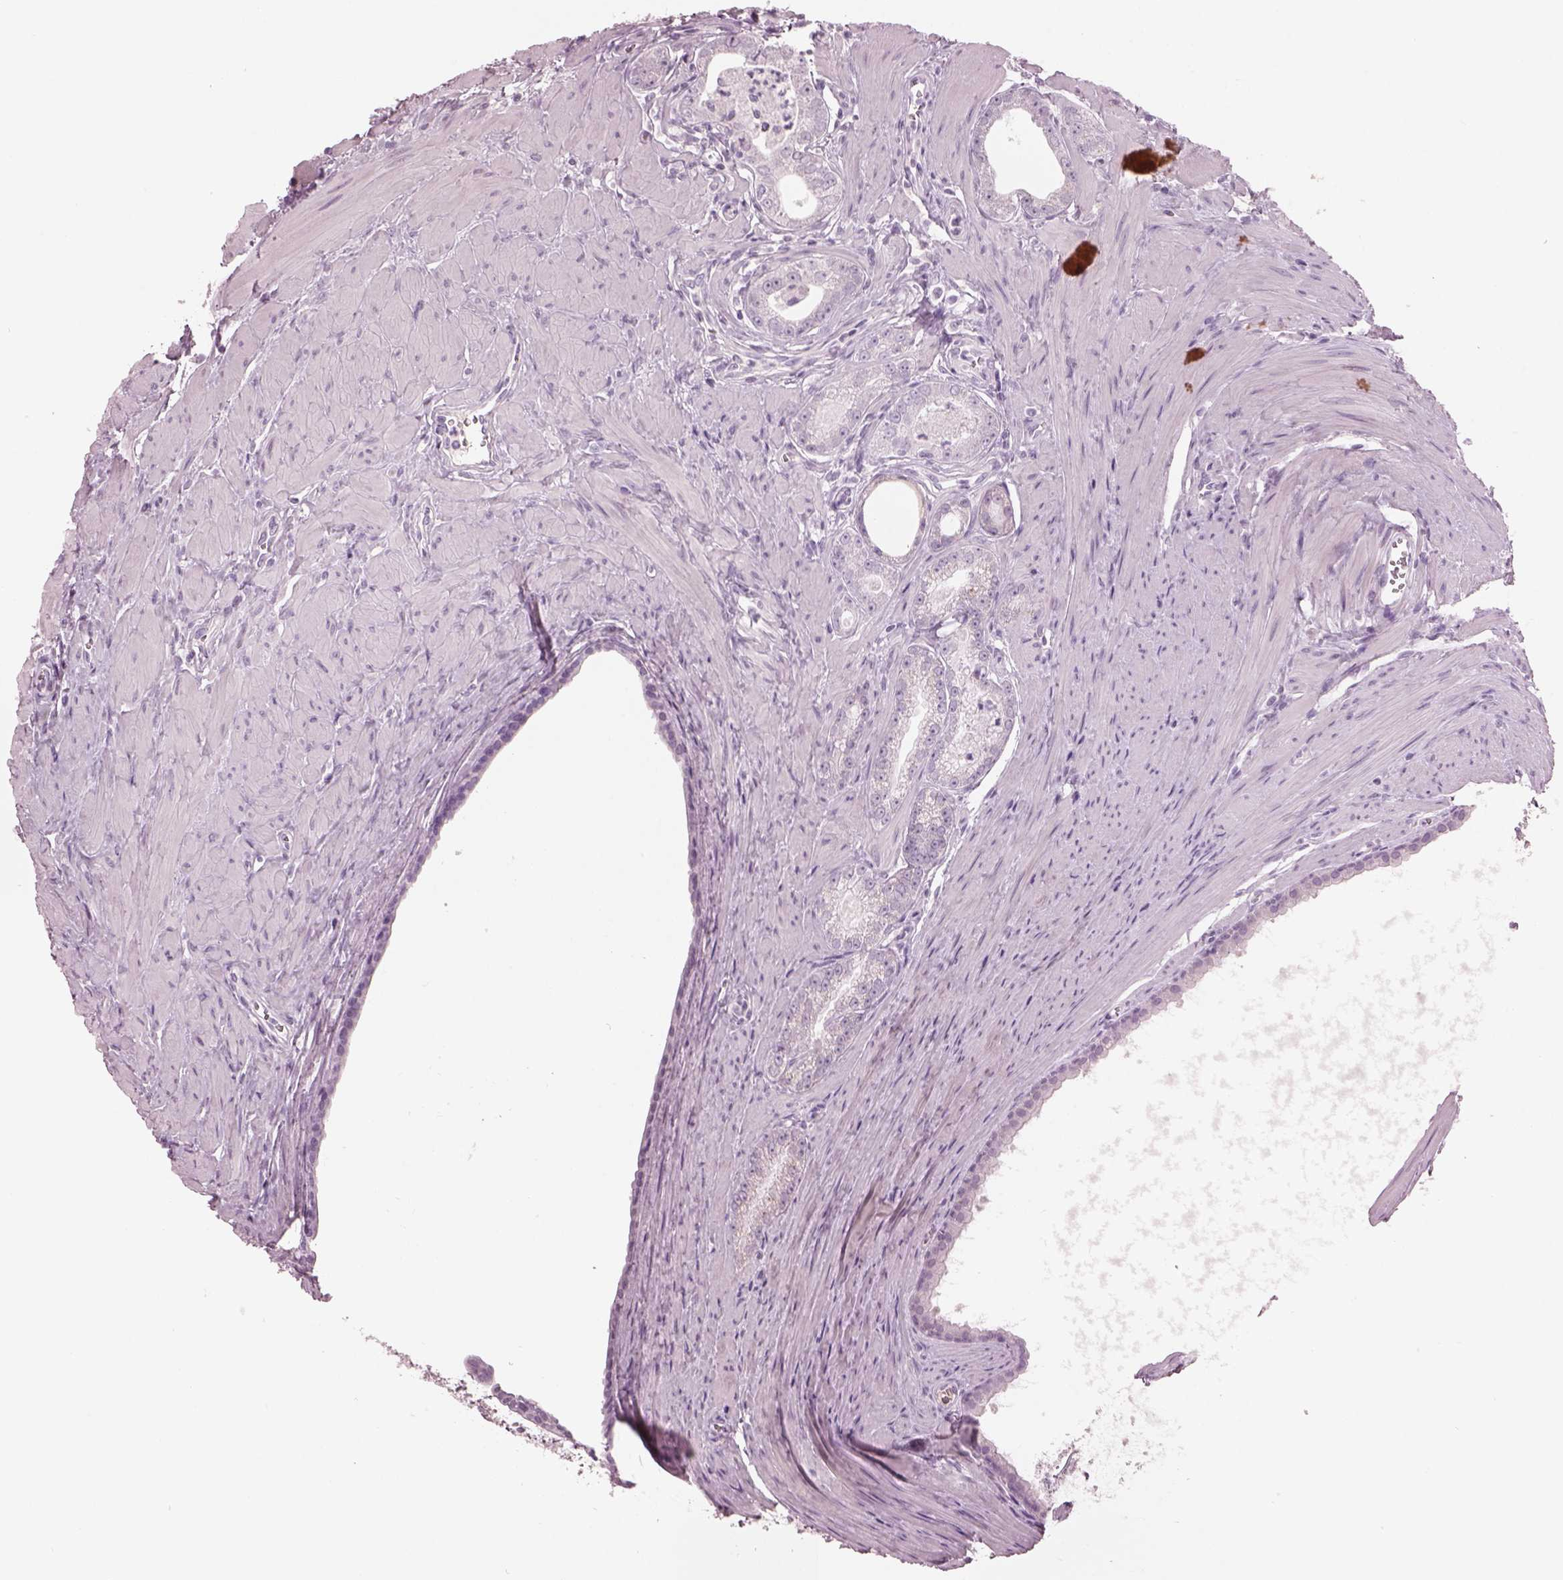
{"staining": {"intensity": "negative", "quantity": "none", "location": "none"}, "tissue": "prostate cancer", "cell_type": "Tumor cells", "image_type": "cancer", "snomed": [{"axis": "morphology", "description": "Adenocarcinoma, NOS"}, {"axis": "topography", "description": "Prostate"}], "caption": "Immunohistochemical staining of human adenocarcinoma (prostate) shows no significant staining in tumor cells.", "gene": "PACRG", "patient": {"sex": "male", "age": 71}}